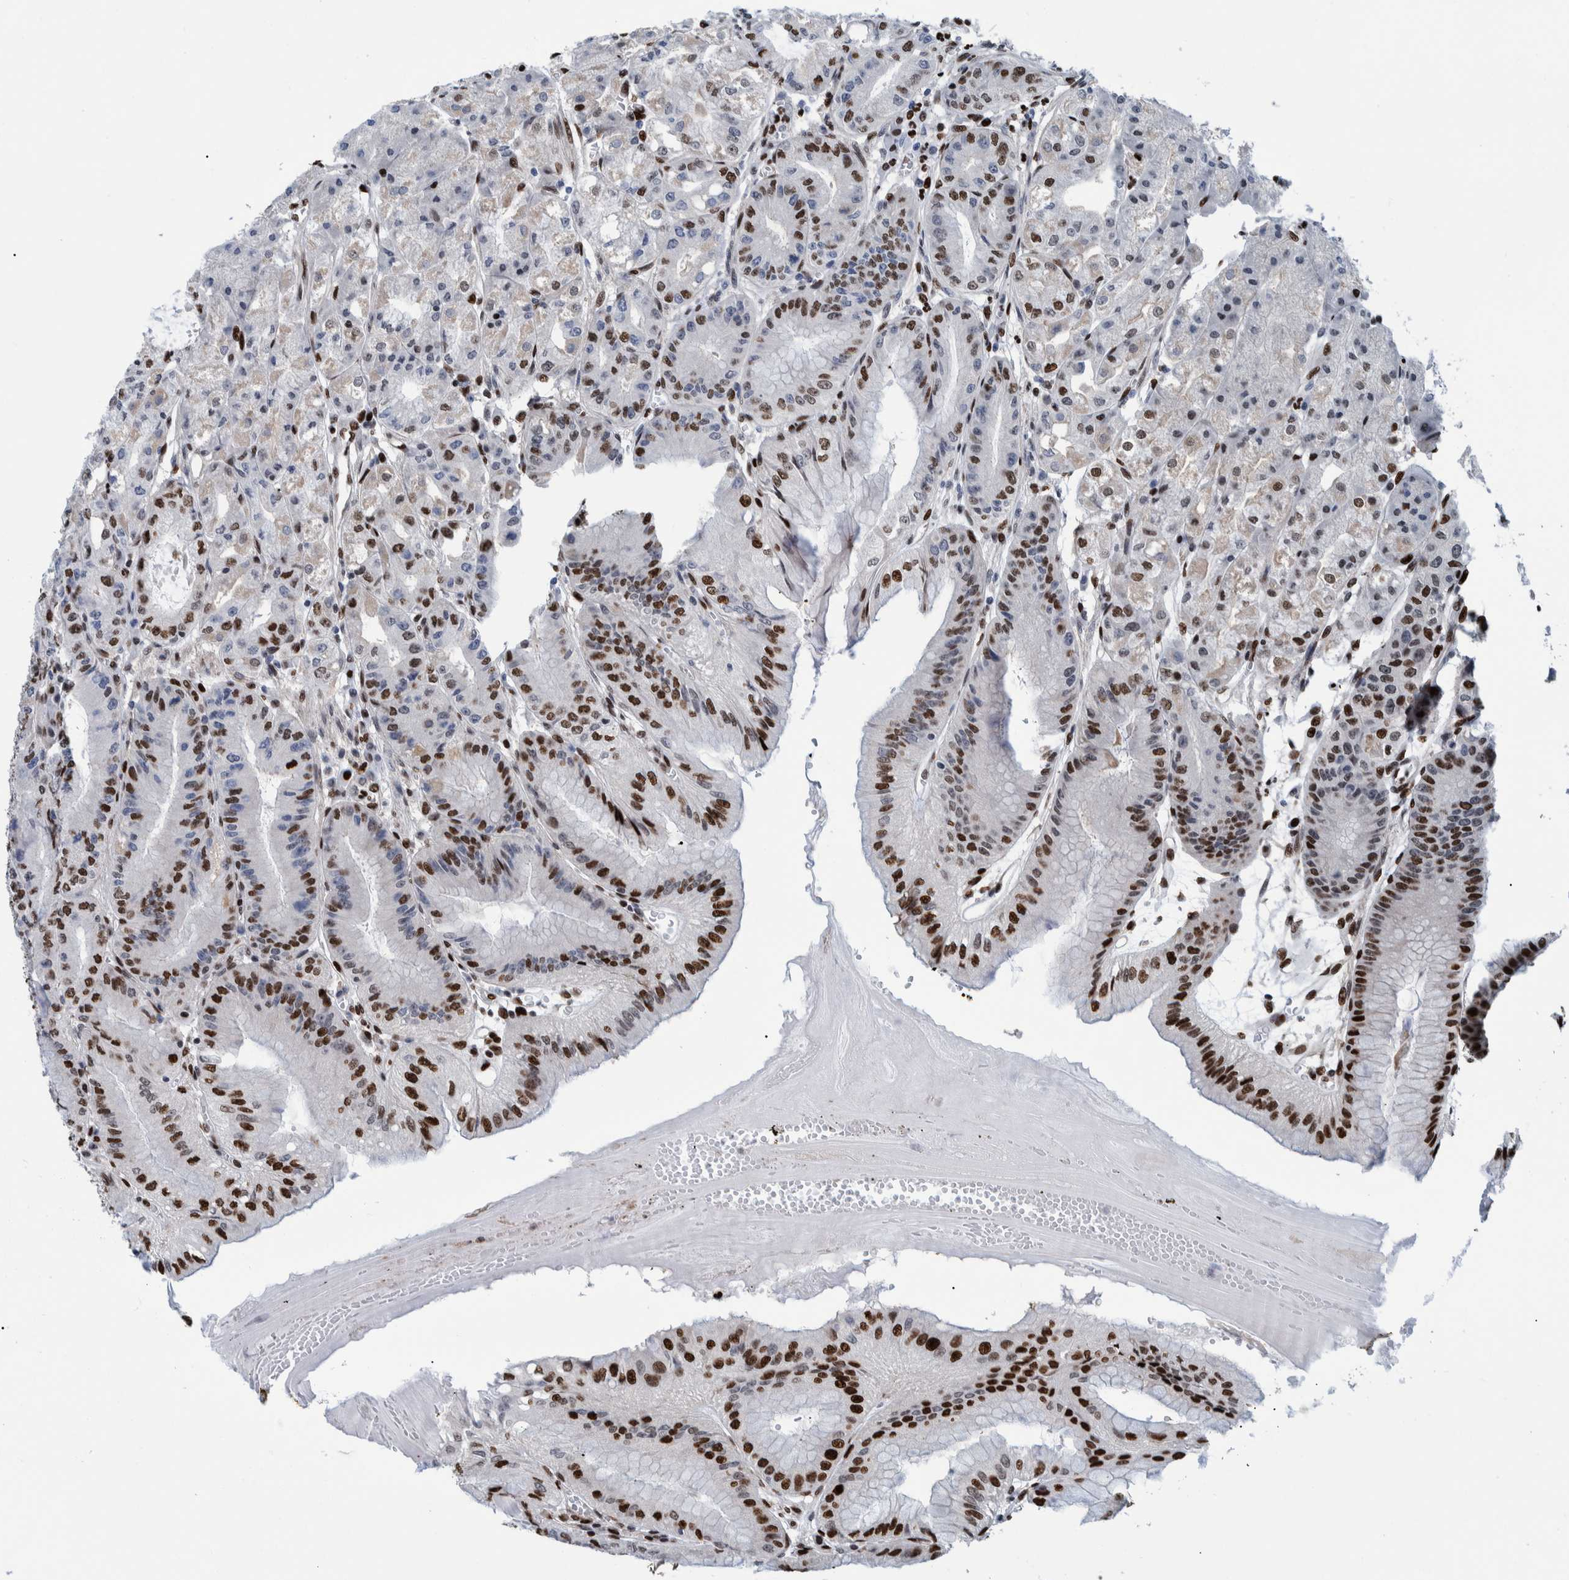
{"staining": {"intensity": "strong", "quantity": ">75%", "location": "nuclear"}, "tissue": "stomach", "cell_type": "Glandular cells", "image_type": "normal", "snomed": [{"axis": "morphology", "description": "Normal tissue, NOS"}, {"axis": "topography", "description": "Stomach, lower"}], "caption": "Normal stomach reveals strong nuclear positivity in approximately >75% of glandular cells.", "gene": "HEATR9", "patient": {"sex": "male", "age": 71}}